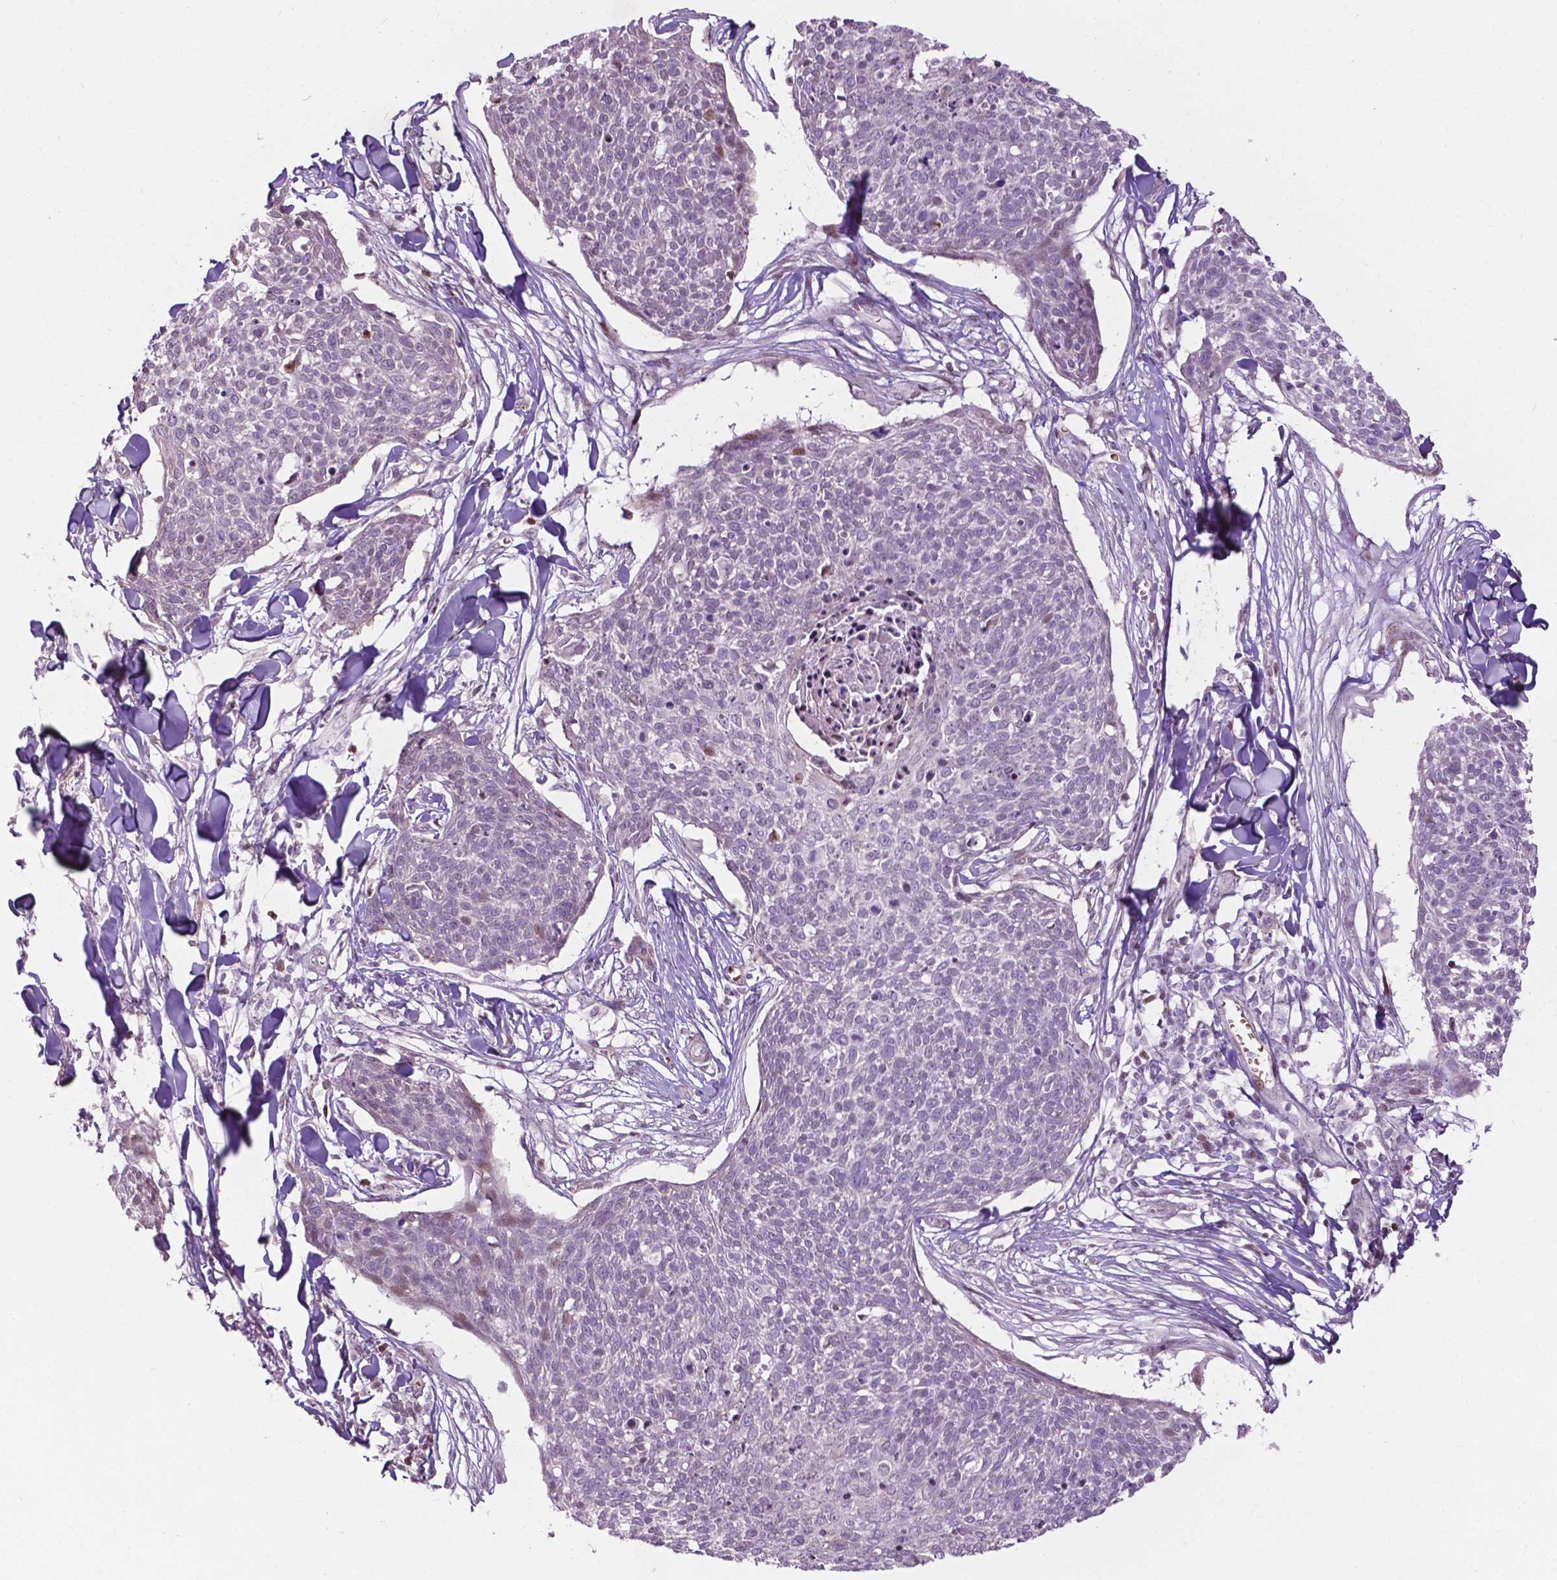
{"staining": {"intensity": "negative", "quantity": "none", "location": "none"}, "tissue": "skin cancer", "cell_type": "Tumor cells", "image_type": "cancer", "snomed": [{"axis": "morphology", "description": "Squamous cell carcinoma, NOS"}, {"axis": "topography", "description": "Skin"}, {"axis": "topography", "description": "Vulva"}], "caption": "This is a photomicrograph of immunohistochemistry (IHC) staining of squamous cell carcinoma (skin), which shows no expression in tumor cells.", "gene": "PTPN18", "patient": {"sex": "female", "age": 75}}